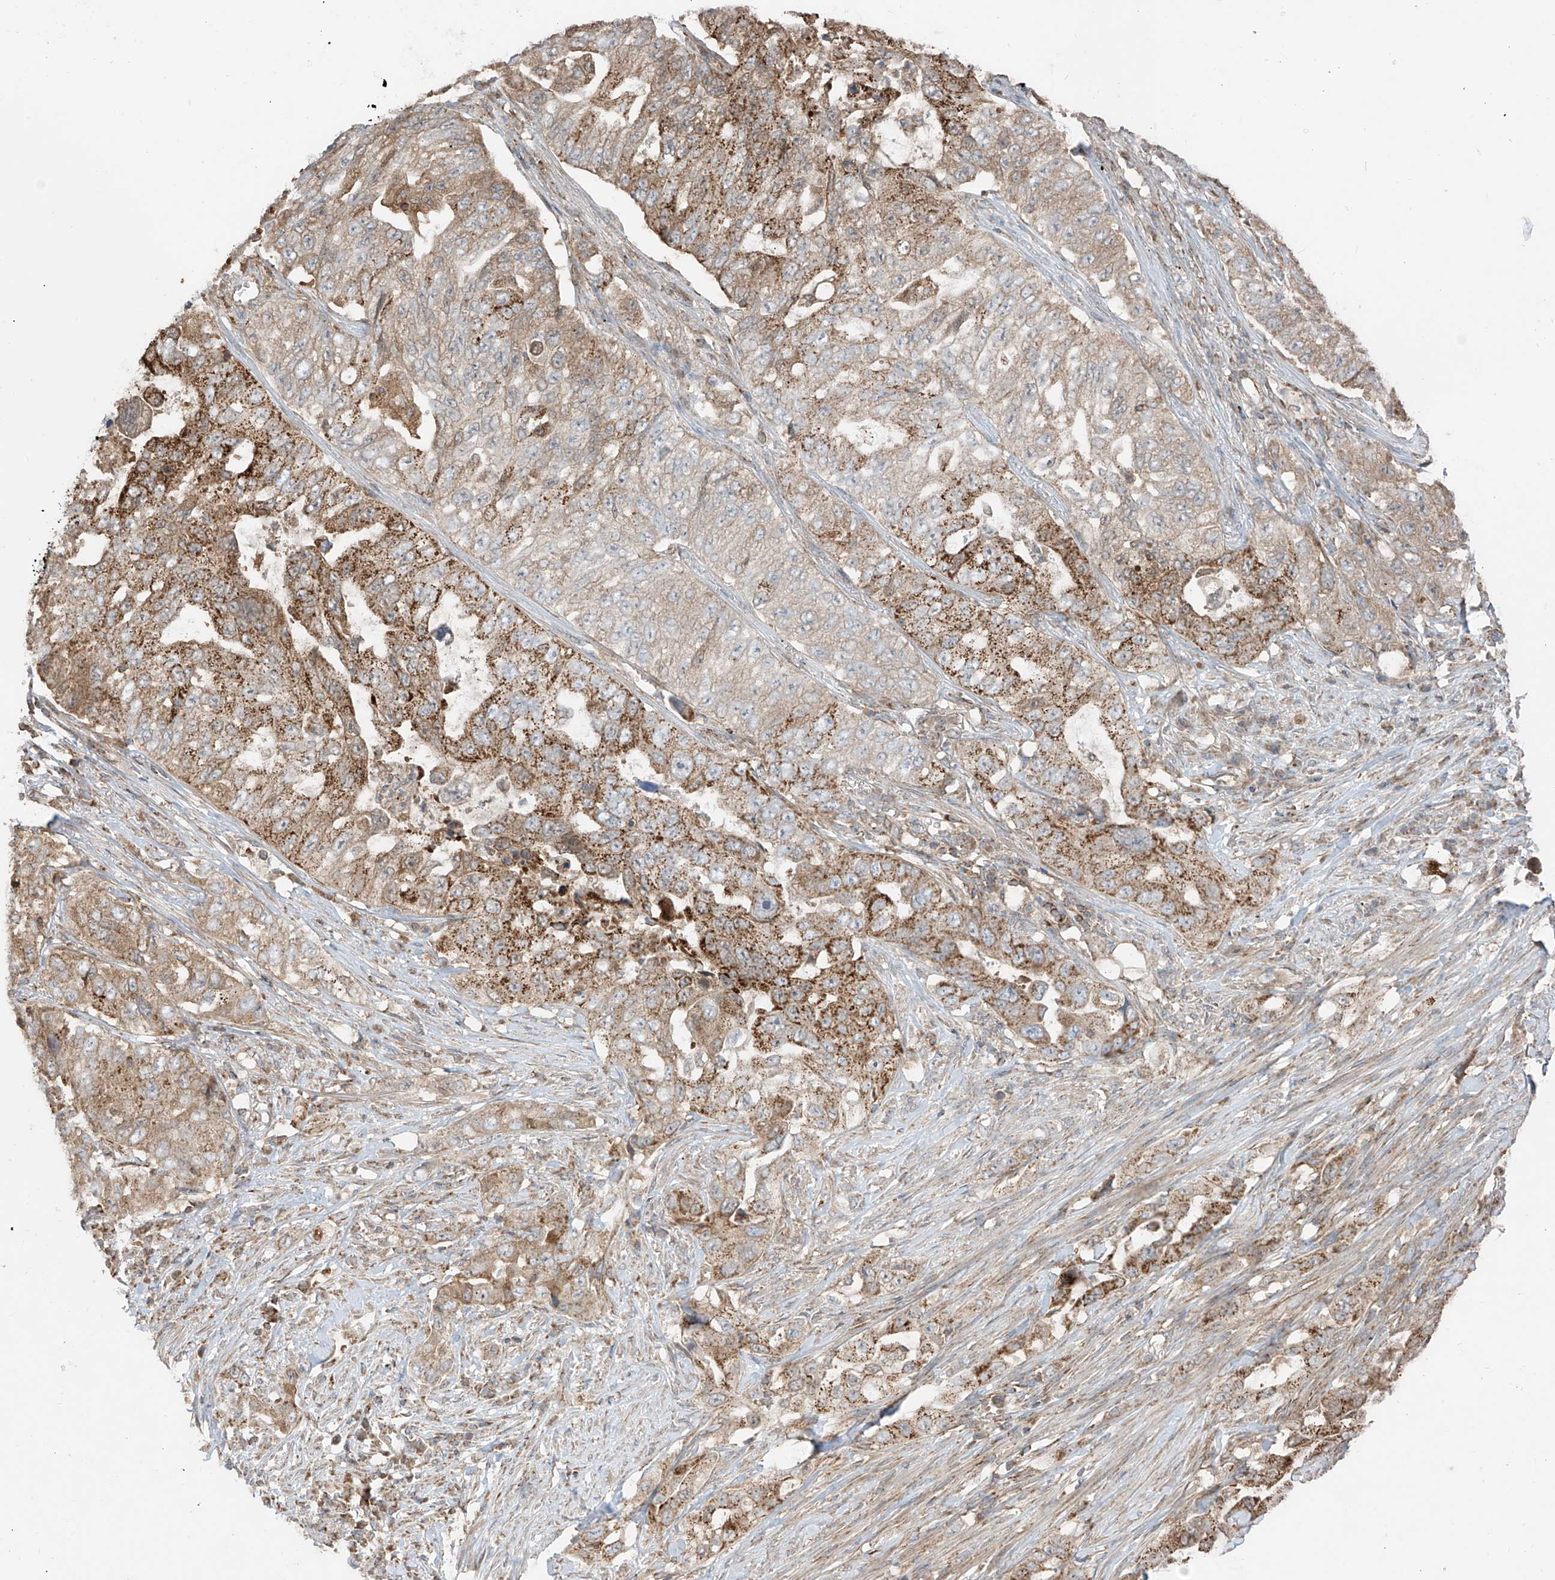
{"staining": {"intensity": "moderate", "quantity": ">75%", "location": "cytoplasmic/membranous"}, "tissue": "lung cancer", "cell_type": "Tumor cells", "image_type": "cancer", "snomed": [{"axis": "morphology", "description": "Adenocarcinoma, NOS"}, {"axis": "topography", "description": "Lung"}], "caption": "This micrograph demonstrates immunohistochemistry (IHC) staining of lung cancer, with medium moderate cytoplasmic/membranous positivity in approximately >75% of tumor cells.", "gene": "ETHE1", "patient": {"sex": "female", "age": 51}}